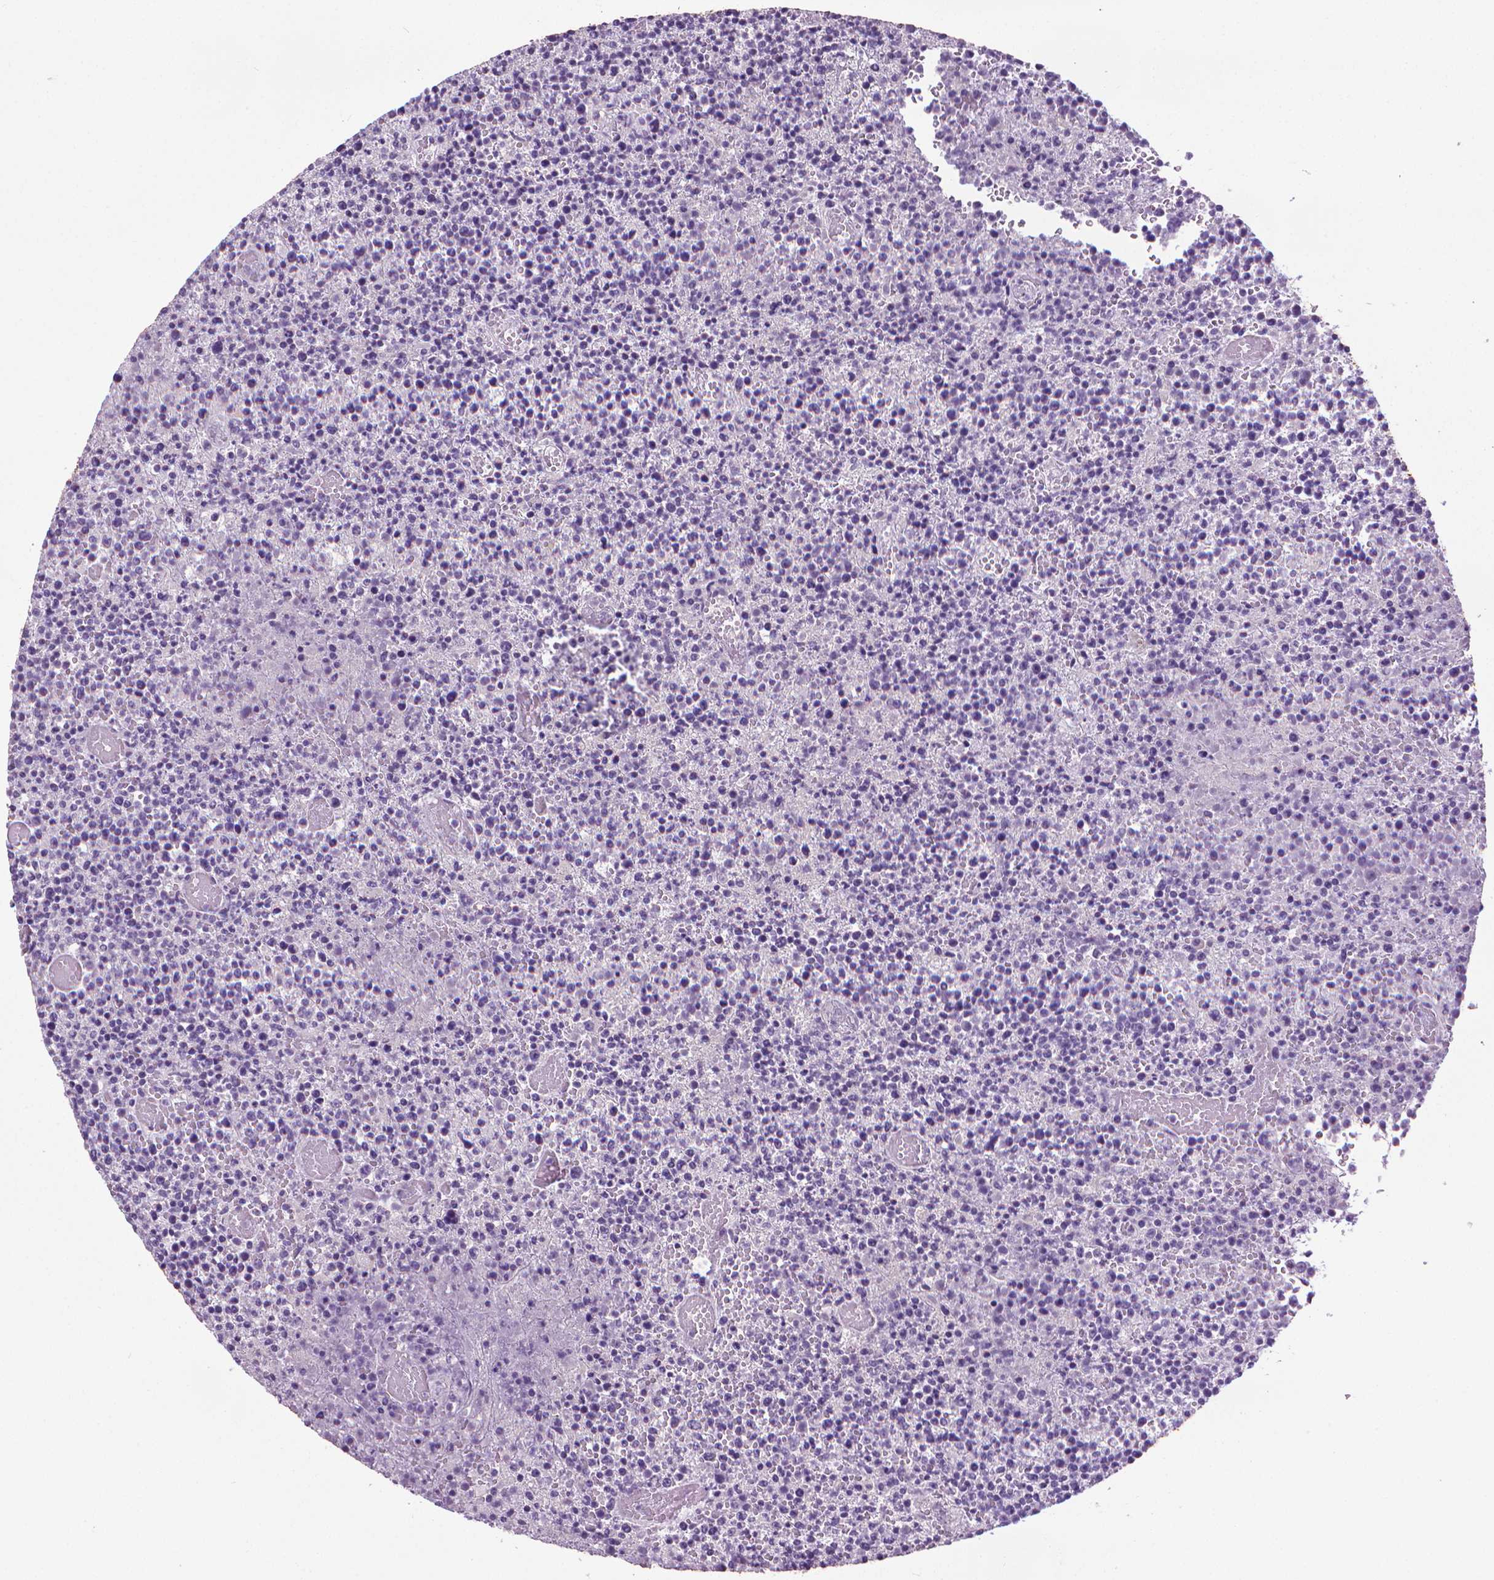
{"staining": {"intensity": "negative", "quantity": "none", "location": "none"}, "tissue": "lymphoma", "cell_type": "Tumor cells", "image_type": "cancer", "snomed": [{"axis": "morphology", "description": "Malignant lymphoma, non-Hodgkin's type, High grade"}, {"axis": "topography", "description": "Lymph node"}], "caption": "Tumor cells are negative for protein expression in human malignant lymphoma, non-Hodgkin's type (high-grade).", "gene": "DNAI7", "patient": {"sex": "male", "age": 13}}